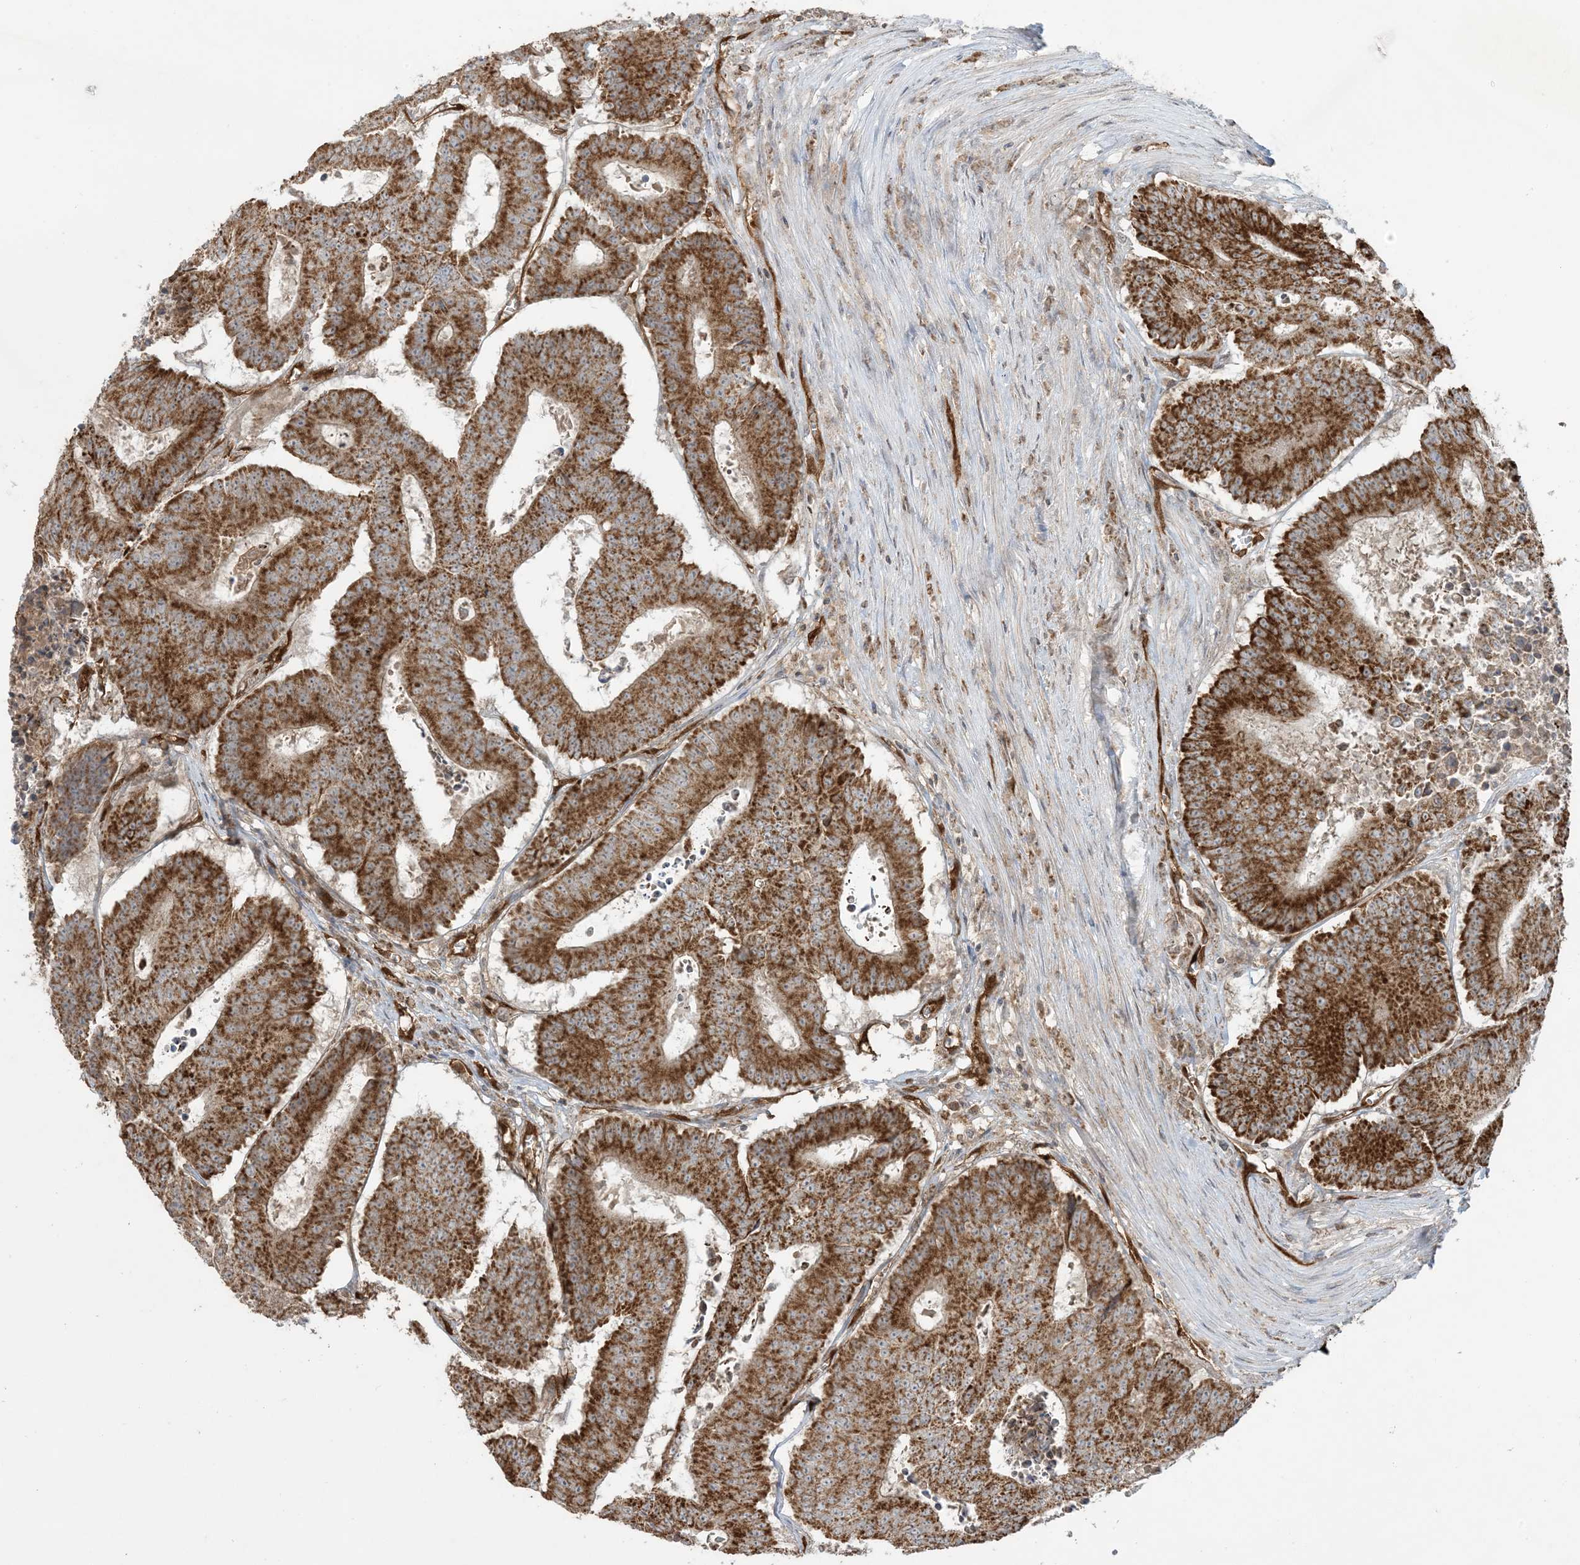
{"staining": {"intensity": "strong", "quantity": ">75%", "location": "cytoplasmic/membranous"}, "tissue": "colorectal cancer", "cell_type": "Tumor cells", "image_type": "cancer", "snomed": [{"axis": "morphology", "description": "Adenocarcinoma, NOS"}, {"axis": "topography", "description": "Colon"}], "caption": "Protein analysis of colorectal cancer tissue exhibits strong cytoplasmic/membranous positivity in about >75% of tumor cells.", "gene": "PPM1F", "patient": {"sex": "male", "age": 87}}